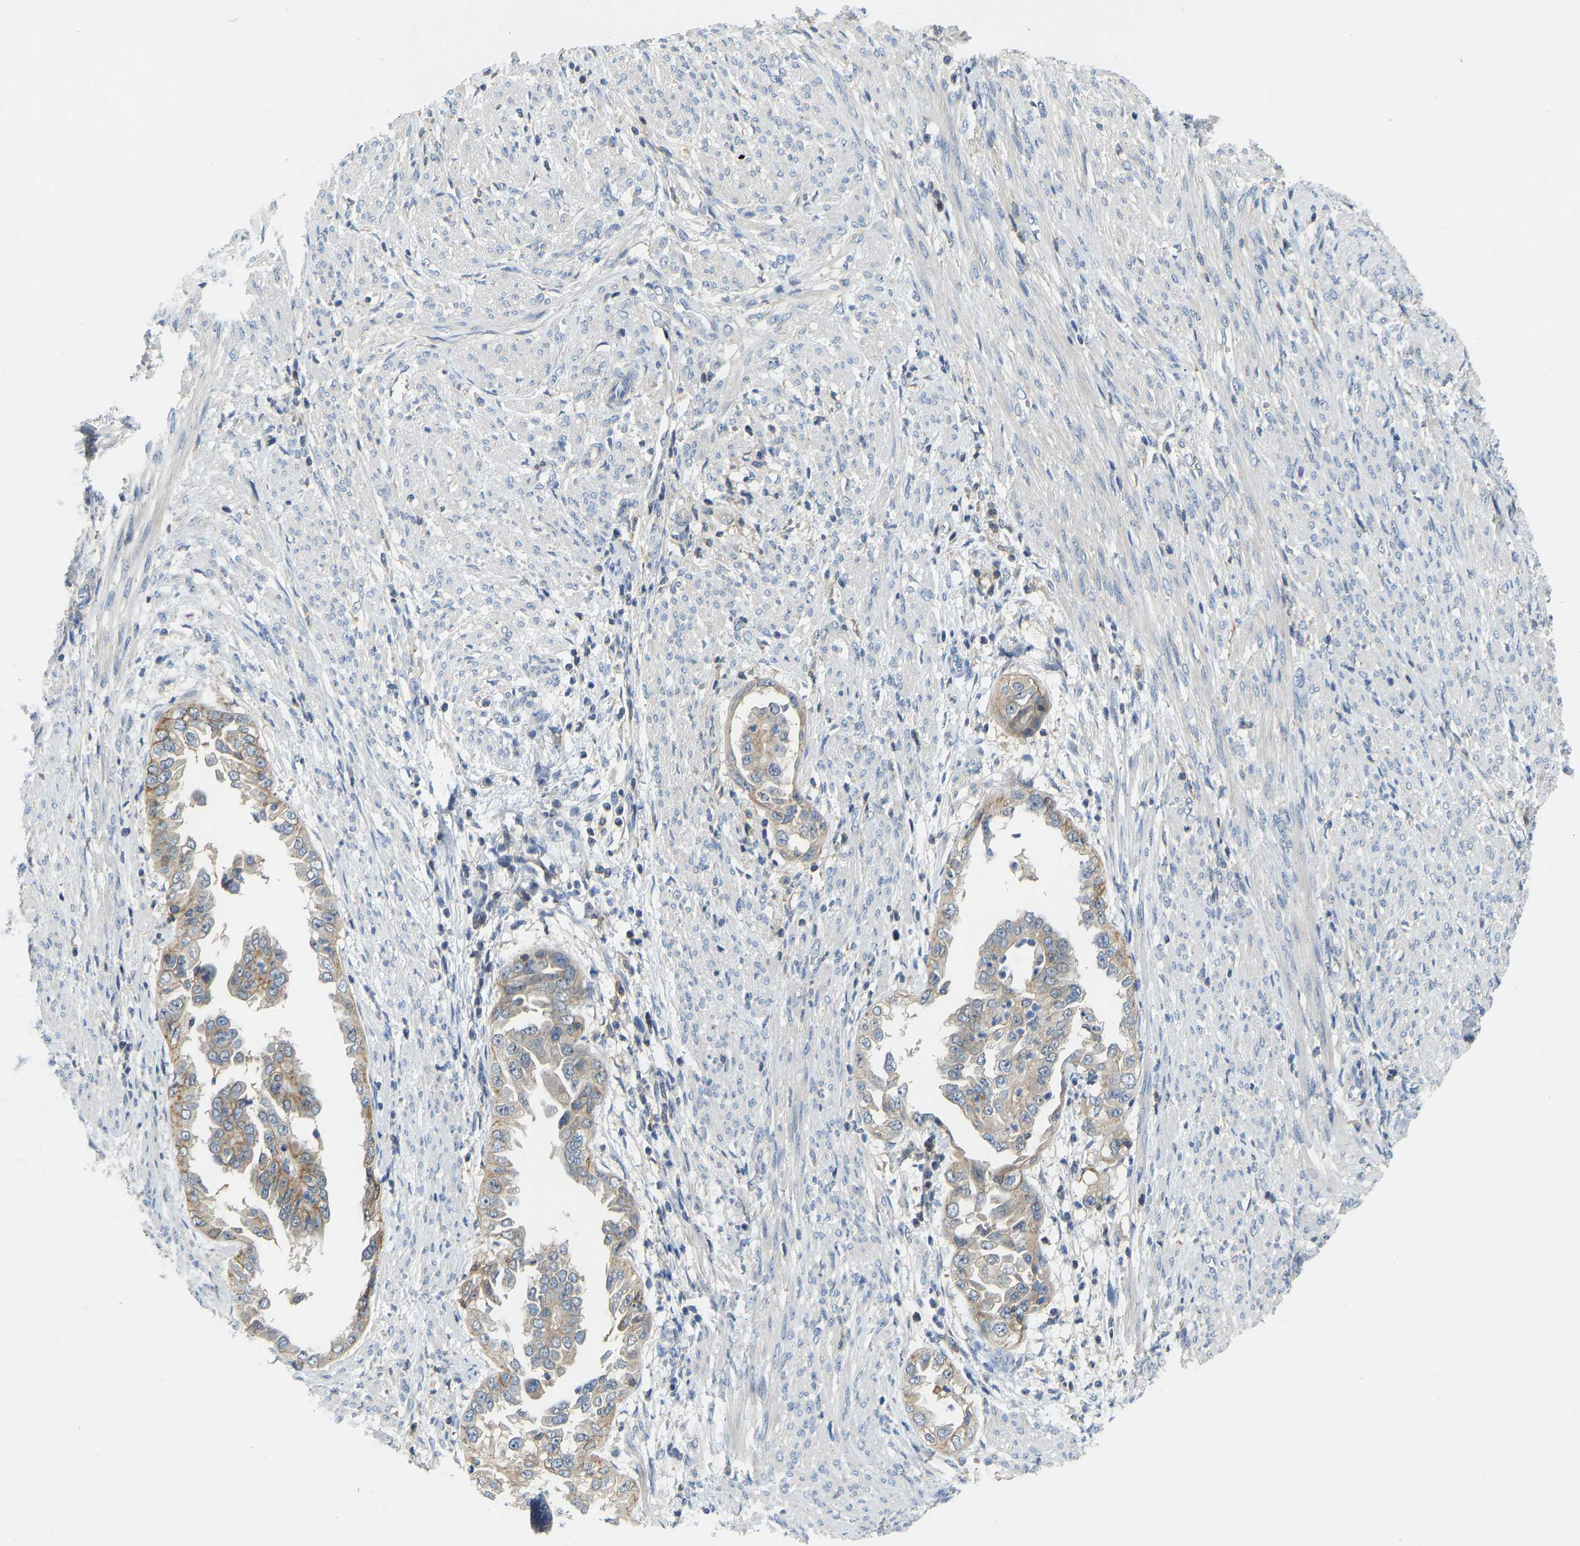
{"staining": {"intensity": "moderate", "quantity": "25%-75%", "location": "cytoplasmic/membranous"}, "tissue": "endometrial cancer", "cell_type": "Tumor cells", "image_type": "cancer", "snomed": [{"axis": "morphology", "description": "Adenocarcinoma, NOS"}, {"axis": "topography", "description": "Endometrium"}], "caption": "Protein expression by IHC demonstrates moderate cytoplasmic/membranous expression in about 25%-75% of tumor cells in endometrial adenocarcinoma. (Brightfield microscopy of DAB IHC at high magnification).", "gene": "NDRG3", "patient": {"sex": "female", "age": 85}}